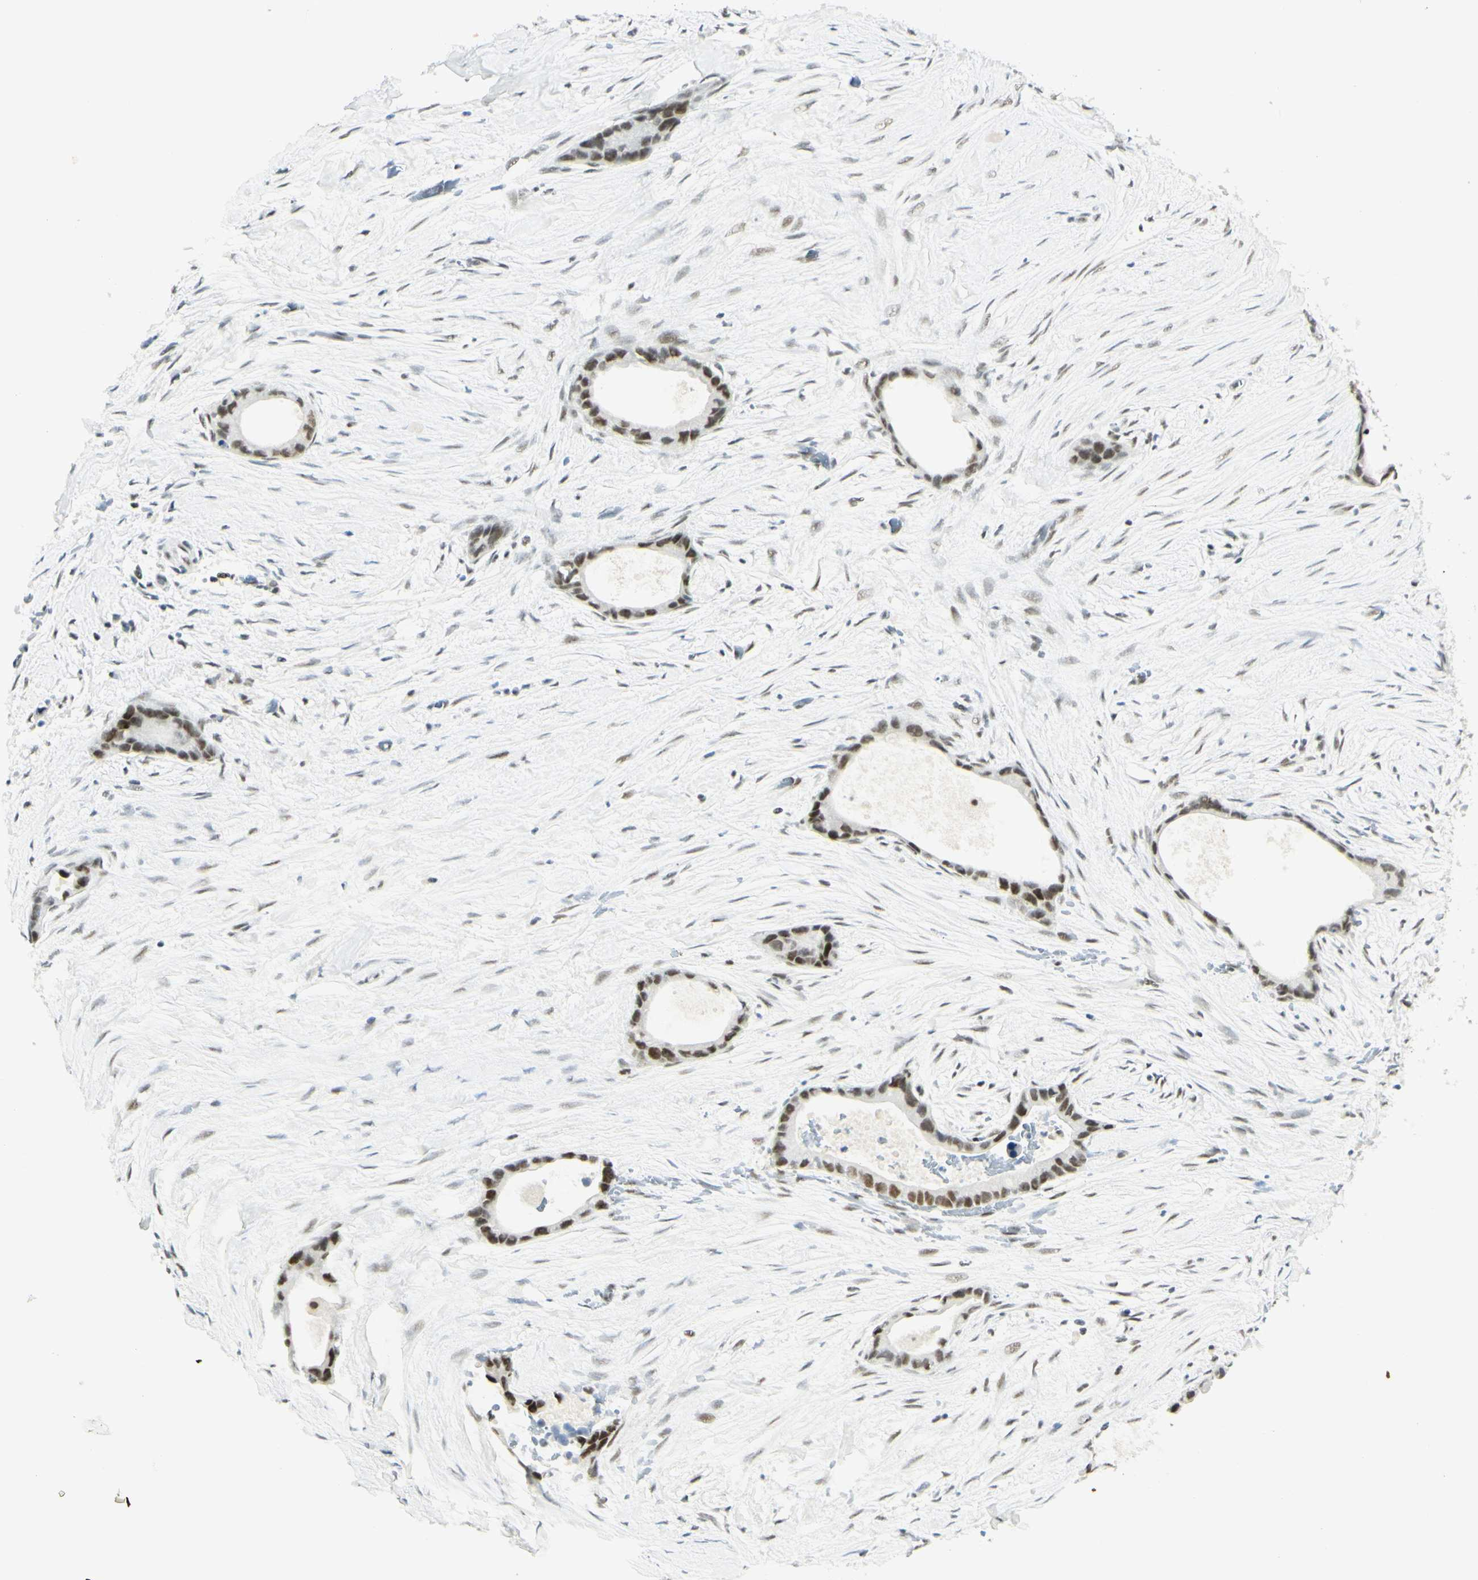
{"staining": {"intensity": "moderate", "quantity": ">75%", "location": "nuclear"}, "tissue": "liver cancer", "cell_type": "Tumor cells", "image_type": "cancer", "snomed": [{"axis": "morphology", "description": "Cholangiocarcinoma"}, {"axis": "topography", "description": "Liver"}], "caption": "Liver cancer was stained to show a protein in brown. There is medium levels of moderate nuclear positivity in approximately >75% of tumor cells.", "gene": "PMS2", "patient": {"sex": "female", "age": 55}}